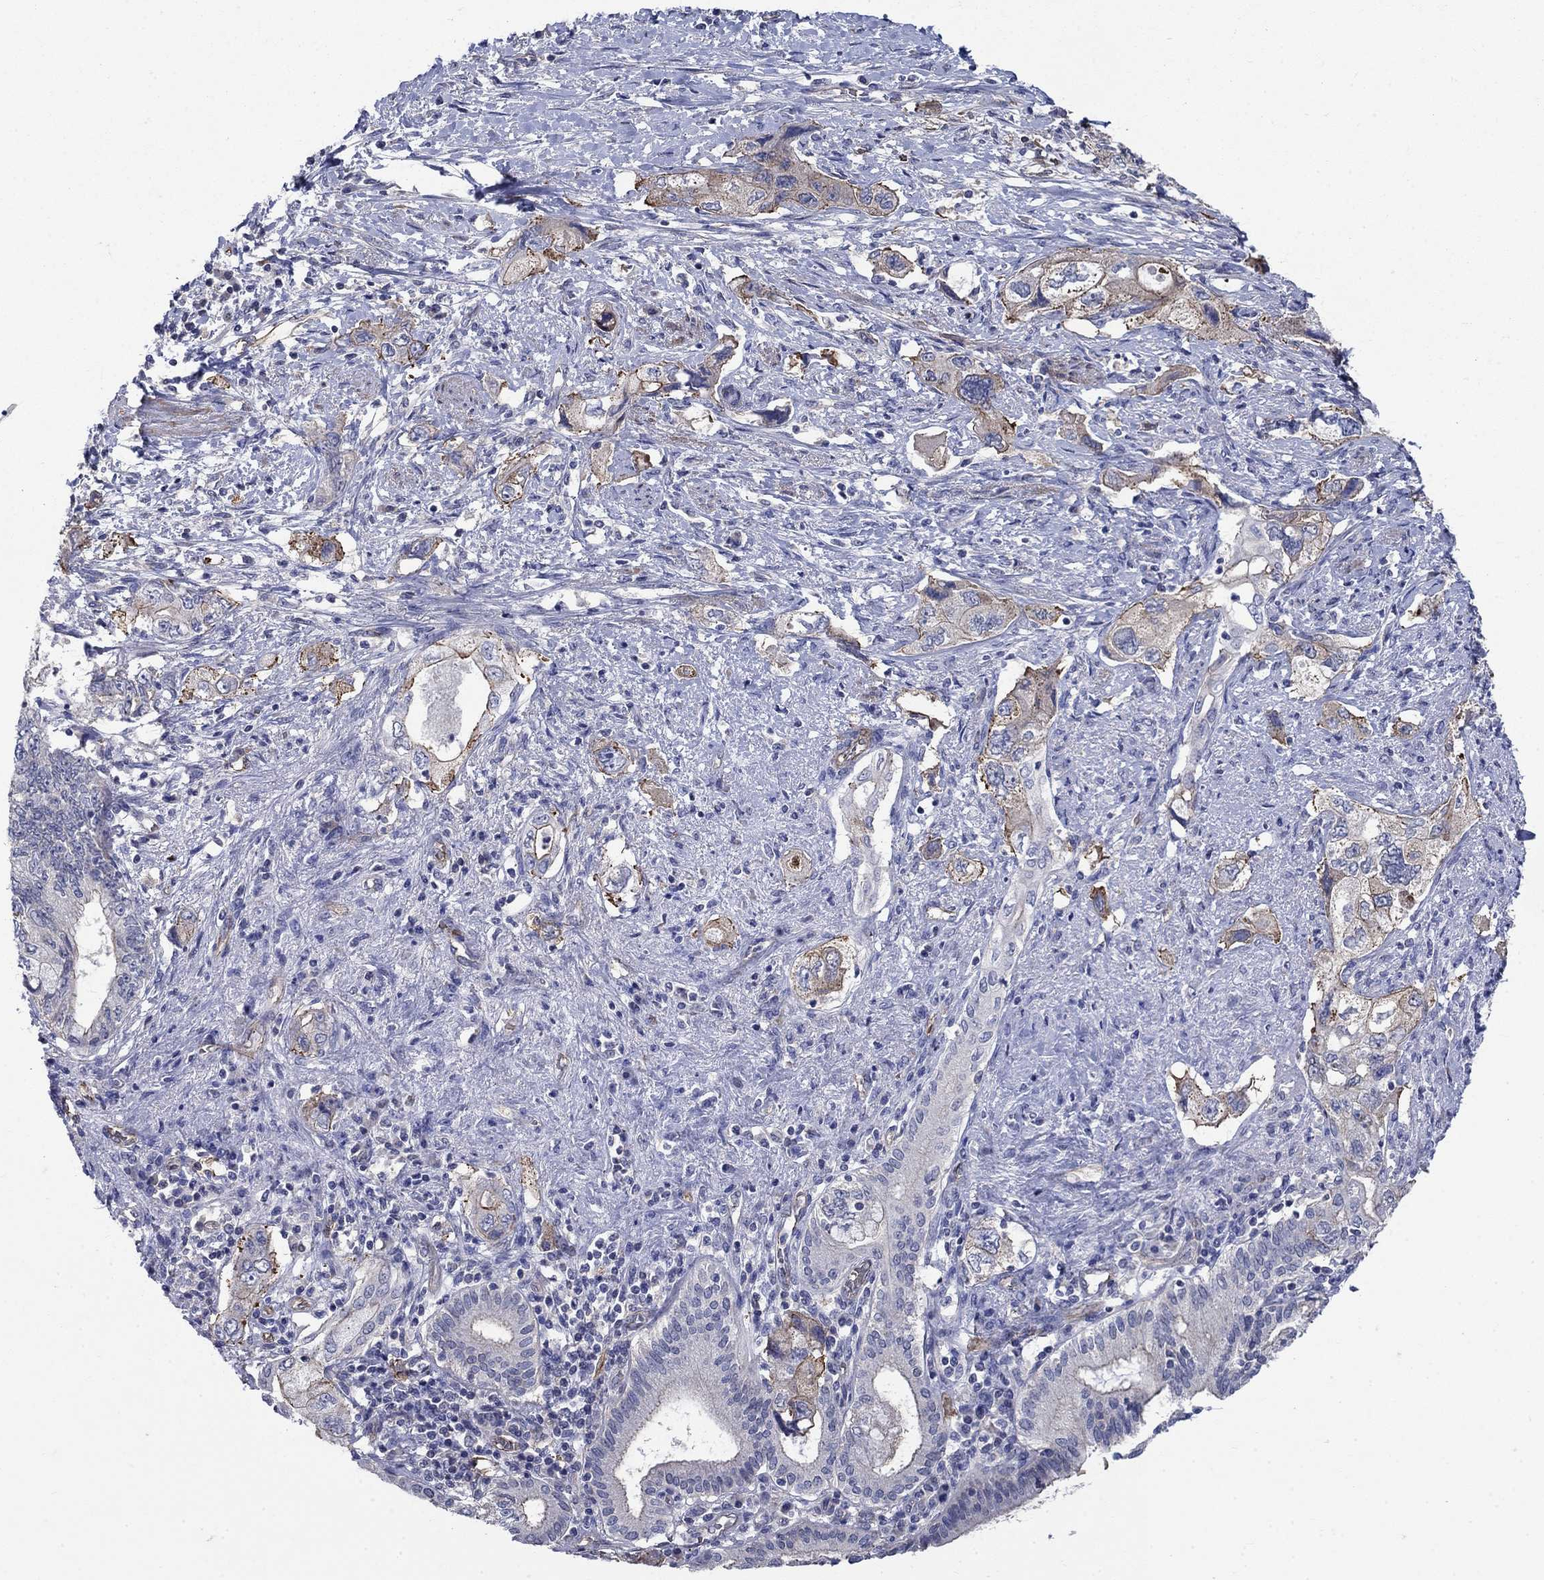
{"staining": {"intensity": "moderate", "quantity": "25%-75%", "location": "cytoplasmic/membranous"}, "tissue": "pancreatic cancer", "cell_type": "Tumor cells", "image_type": "cancer", "snomed": [{"axis": "morphology", "description": "Adenocarcinoma, NOS"}, {"axis": "topography", "description": "Pancreas"}], "caption": "Immunohistochemical staining of pancreatic cancer (adenocarcinoma) exhibits medium levels of moderate cytoplasmic/membranous protein expression in about 25%-75% of tumor cells. The protein of interest is stained brown, and the nuclei are stained in blue (DAB (3,3'-diaminobenzidine) IHC with brightfield microscopy, high magnification).", "gene": "FLNC", "patient": {"sex": "female", "age": 73}}